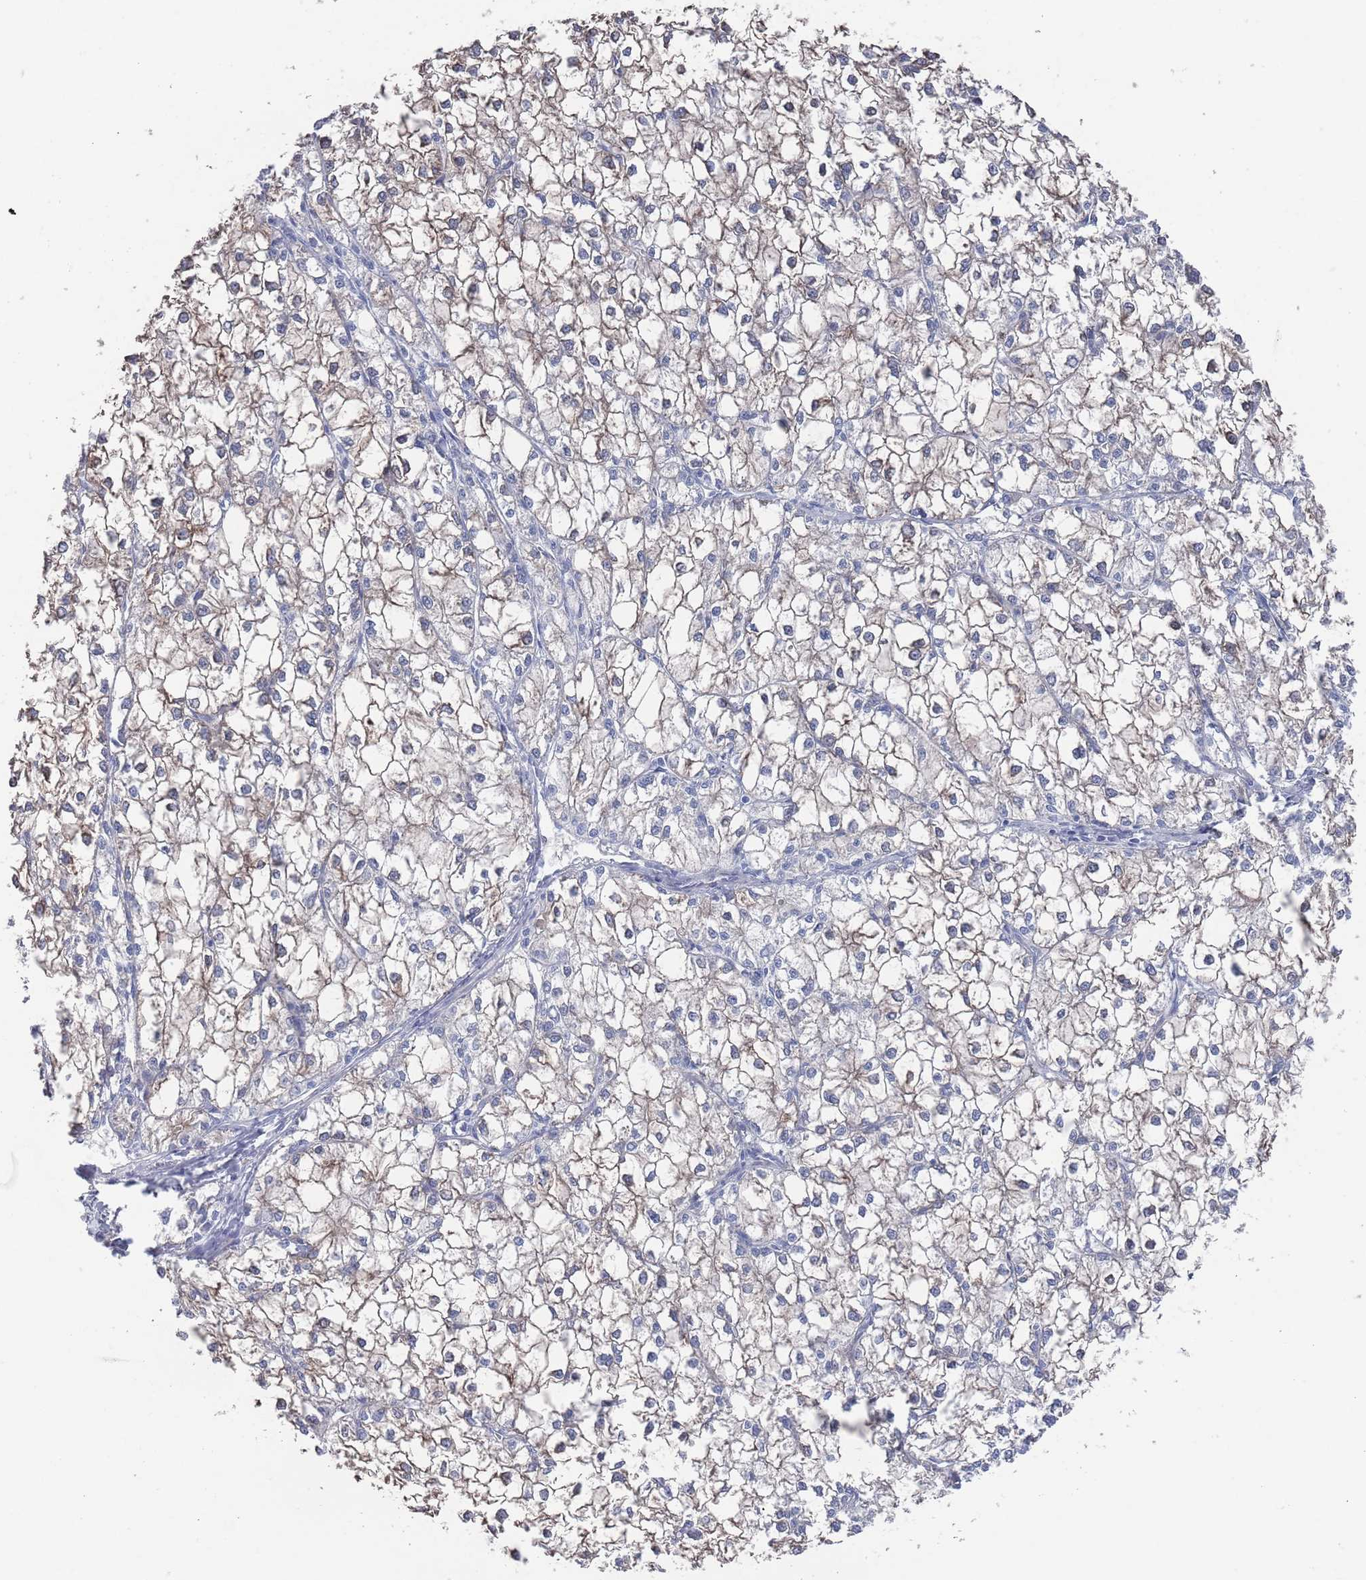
{"staining": {"intensity": "negative", "quantity": "none", "location": "none"}, "tissue": "liver cancer", "cell_type": "Tumor cells", "image_type": "cancer", "snomed": [{"axis": "morphology", "description": "Carcinoma, Hepatocellular, NOS"}, {"axis": "topography", "description": "Liver"}], "caption": "High magnification brightfield microscopy of liver hepatocellular carcinoma stained with DAB (brown) and counterstained with hematoxylin (blue): tumor cells show no significant expression. (DAB IHC visualized using brightfield microscopy, high magnification).", "gene": "TMCO3", "patient": {"sex": "female", "age": 43}}